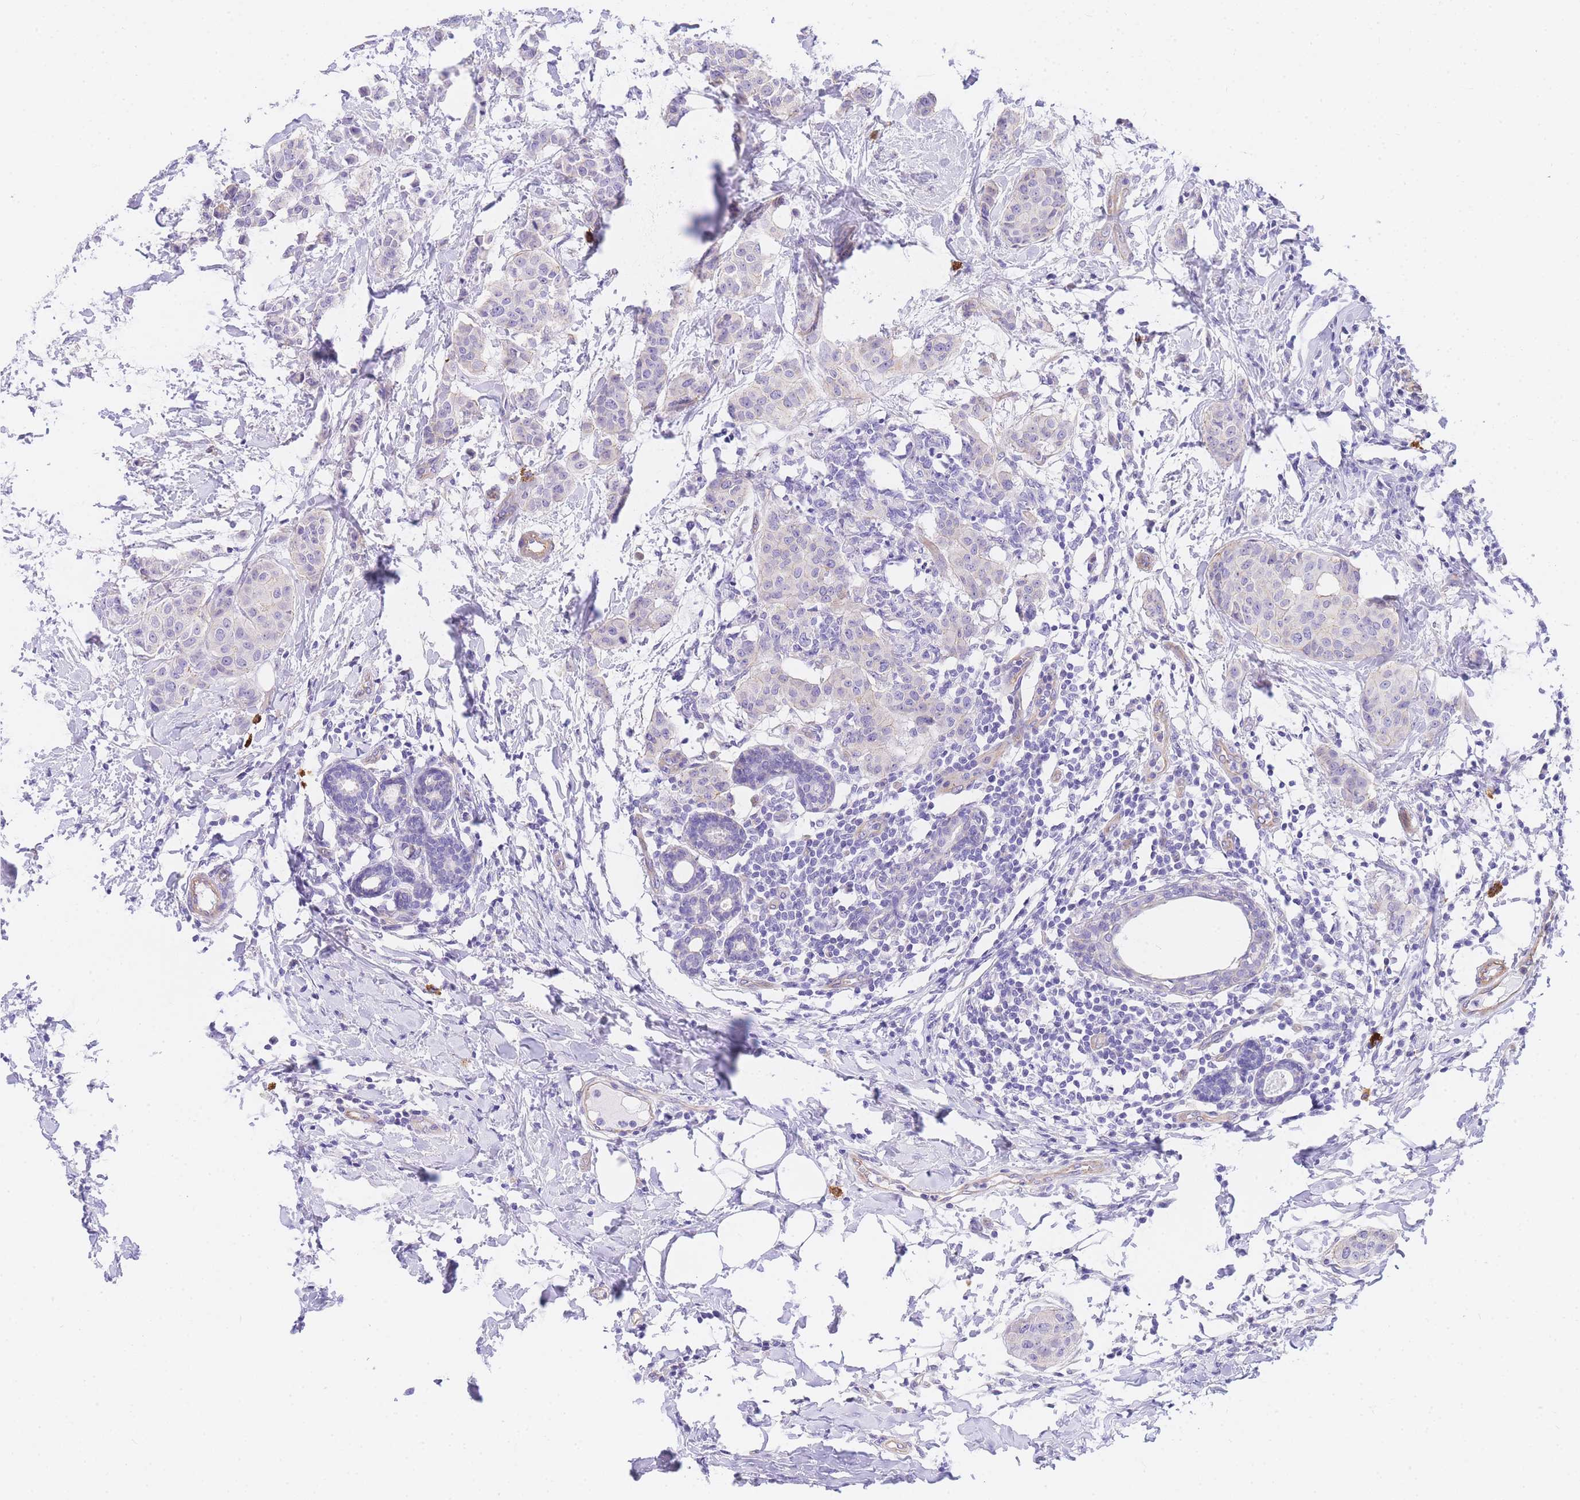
{"staining": {"intensity": "negative", "quantity": "none", "location": "none"}, "tissue": "breast cancer", "cell_type": "Tumor cells", "image_type": "cancer", "snomed": [{"axis": "morphology", "description": "Duct carcinoma"}, {"axis": "topography", "description": "Breast"}], "caption": "There is no significant staining in tumor cells of breast cancer (infiltrating ductal carcinoma).", "gene": "SRSF12", "patient": {"sex": "female", "age": 40}}